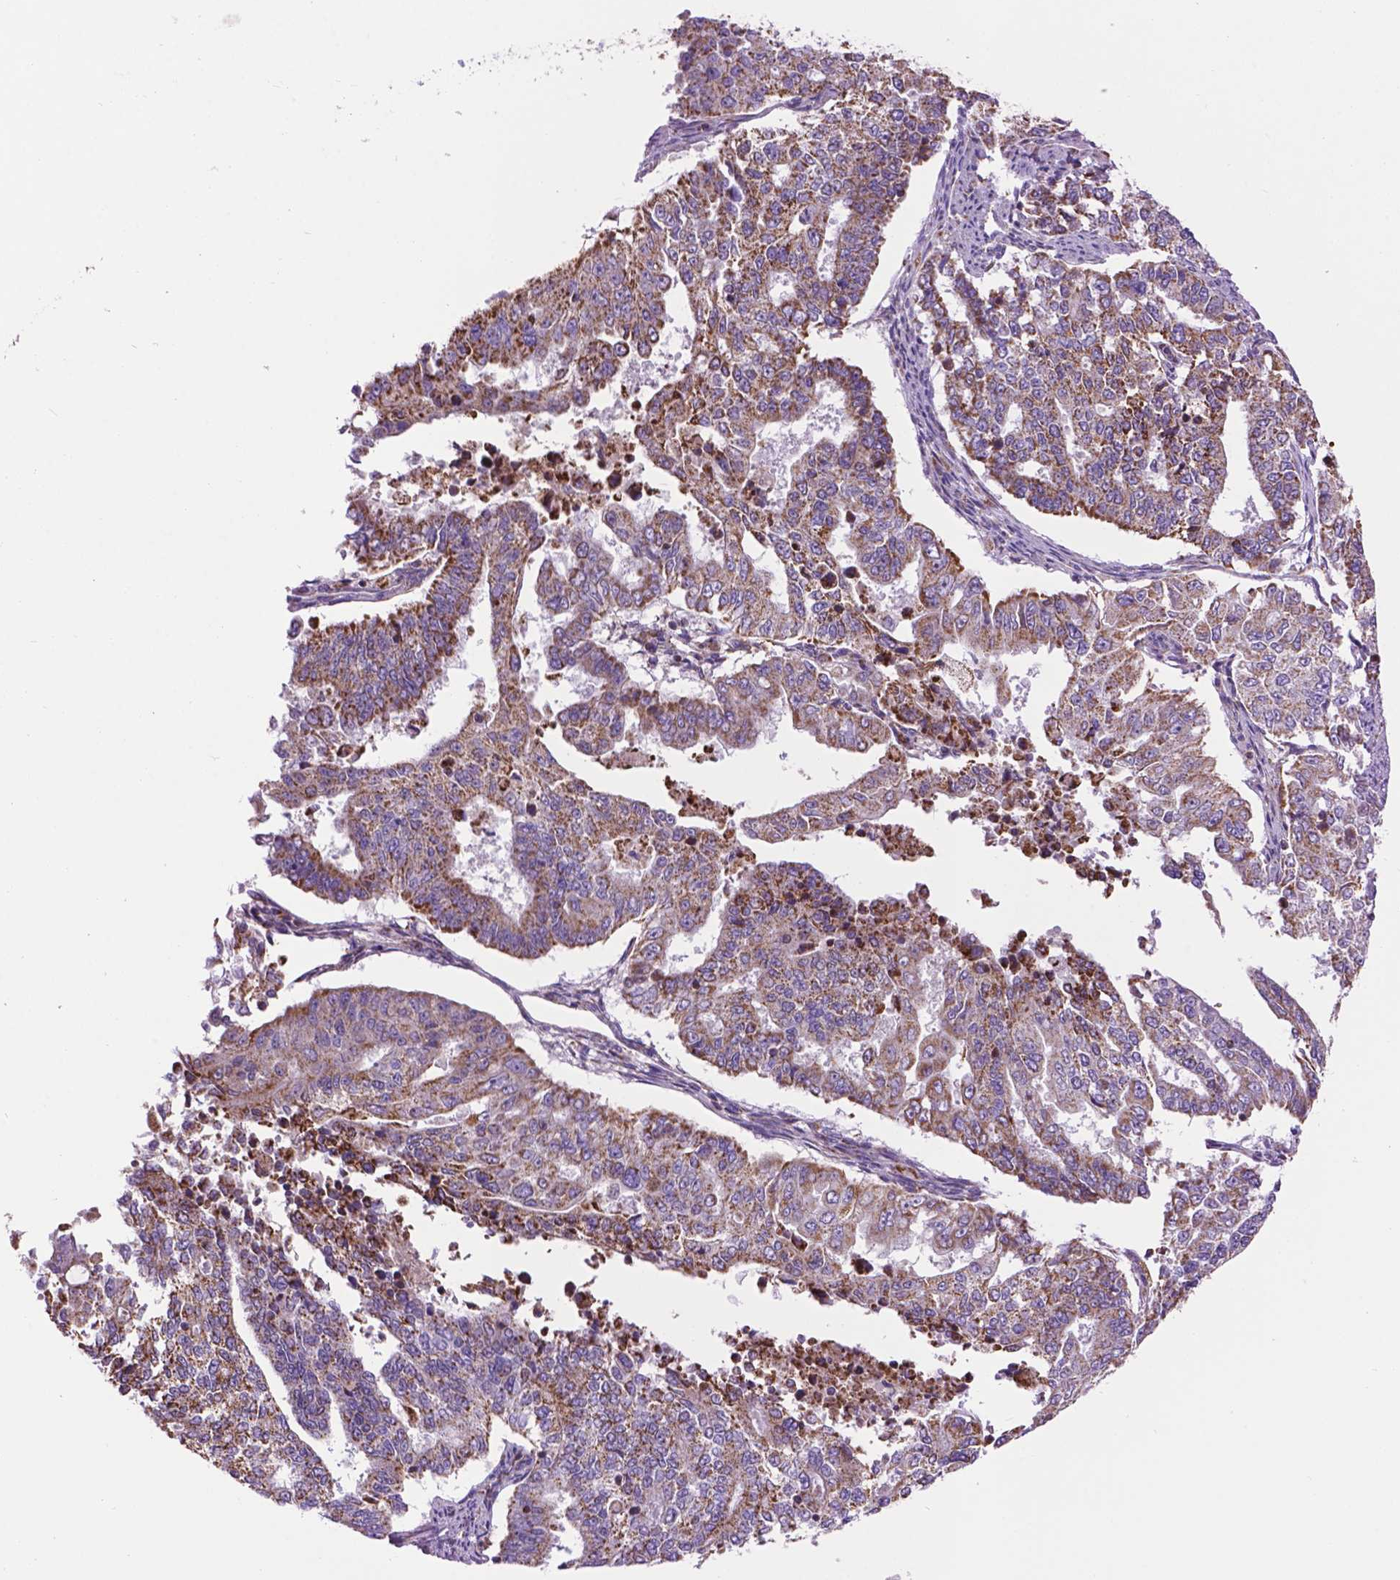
{"staining": {"intensity": "moderate", "quantity": ">75%", "location": "cytoplasmic/membranous"}, "tissue": "endometrial cancer", "cell_type": "Tumor cells", "image_type": "cancer", "snomed": [{"axis": "morphology", "description": "Adenocarcinoma, NOS"}, {"axis": "topography", "description": "Uterus"}], "caption": "Endometrial adenocarcinoma tissue demonstrates moderate cytoplasmic/membranous staining in about >75% of tumor cells", "gene": "PYCR3", "patient": {"sex": "female", "age": 59}}